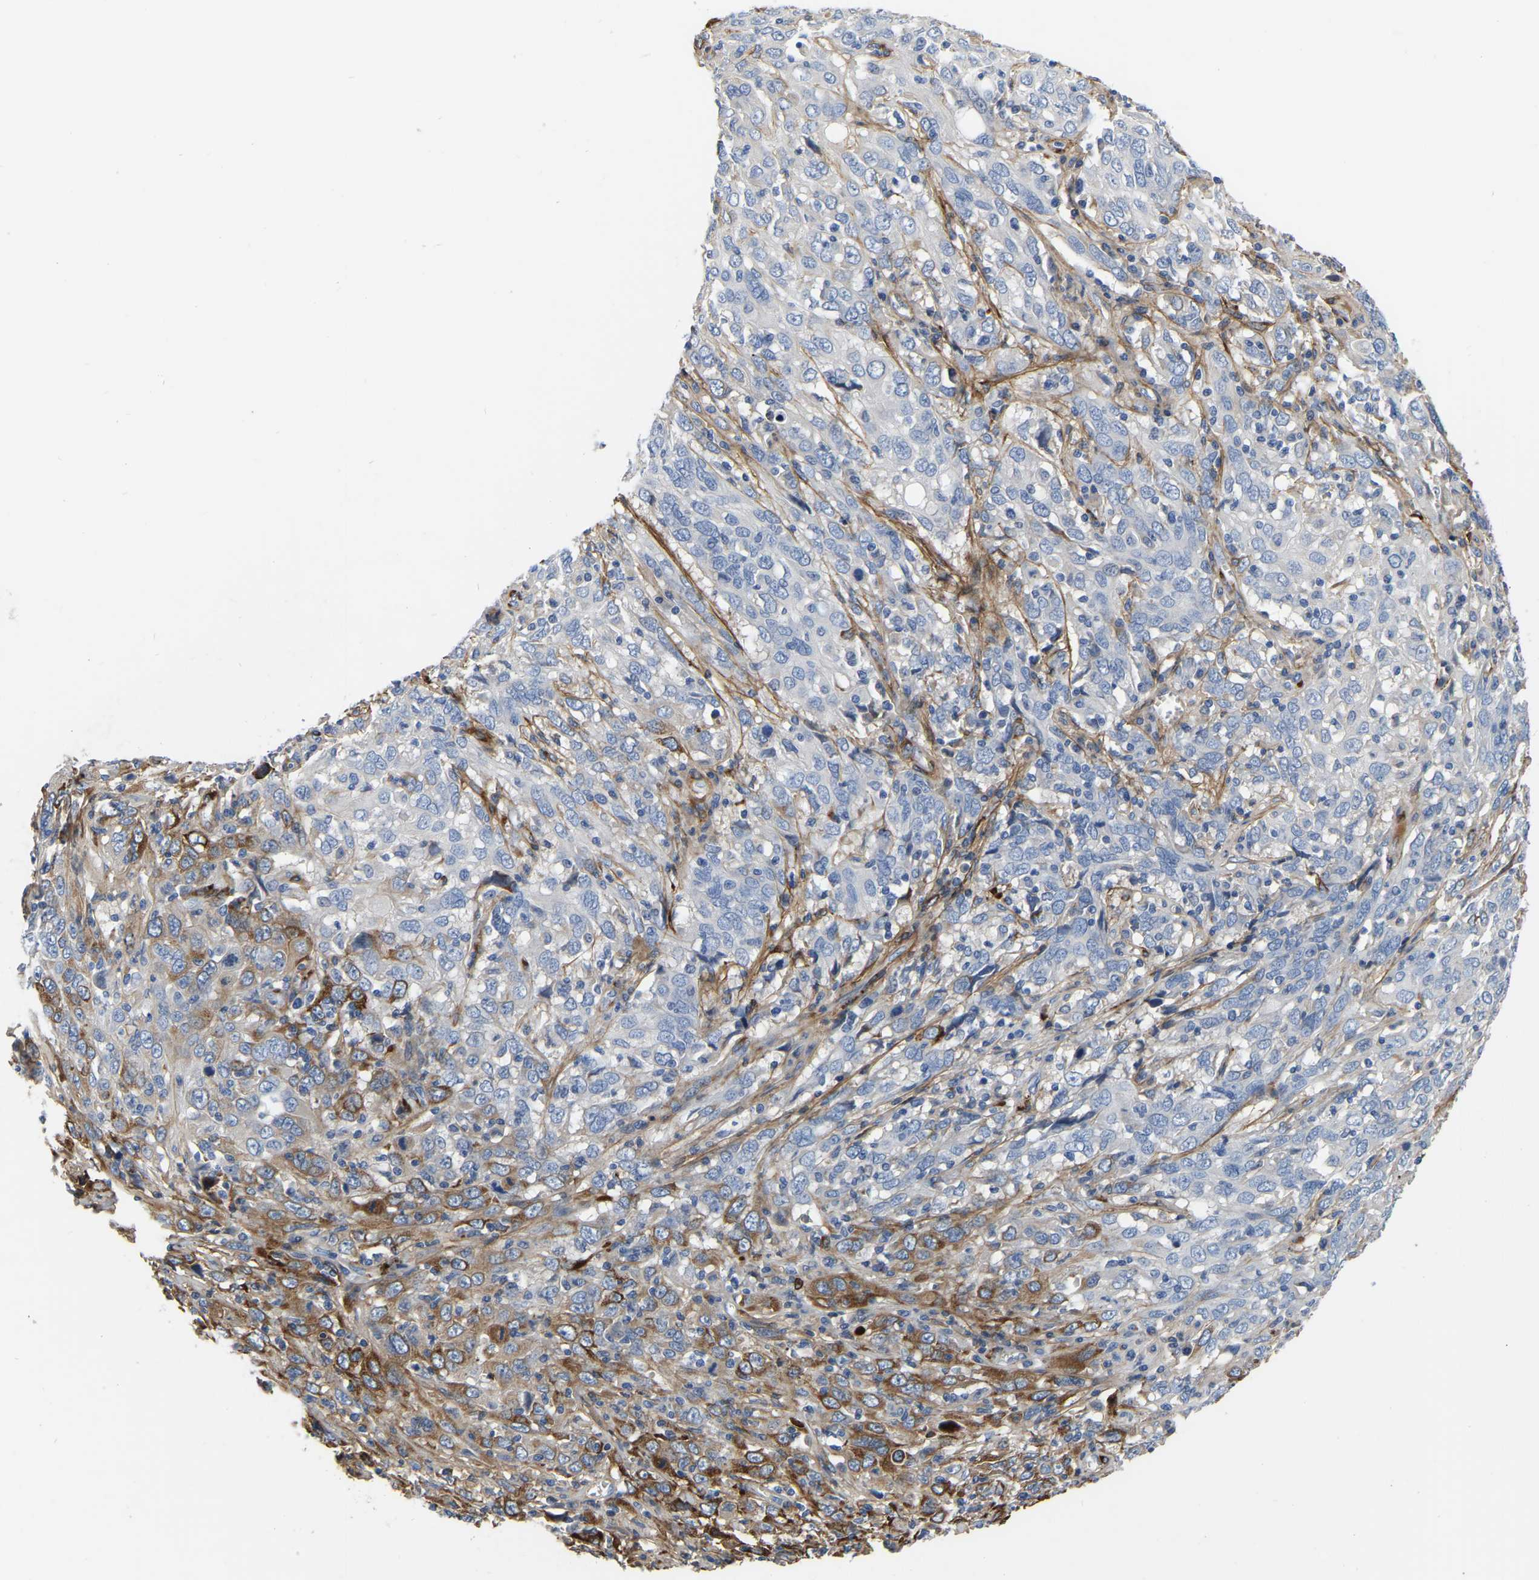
{"staining": {"intensity": "moderate", "quantity": "25%-75%", "location": "cytoplasmic/membranous"}, "tissue": "cervical cancer", "cell_type": "Tumor cells", "image_type": "cancer", "snomed": [{"axis": "morphology", "description": "Squamous cell carcinoma, NOS"}, {"axis": "topography", "description": "Cervix"}], "caption": "Protein analysis of cervical squamous cell carcinoma tissue demonstrates moderate cytoplasmic/membranous expression in about 25%-75% of tumor cells.", "gene": "COL6A1", "patient": {"sex": "female", "age": 46}}